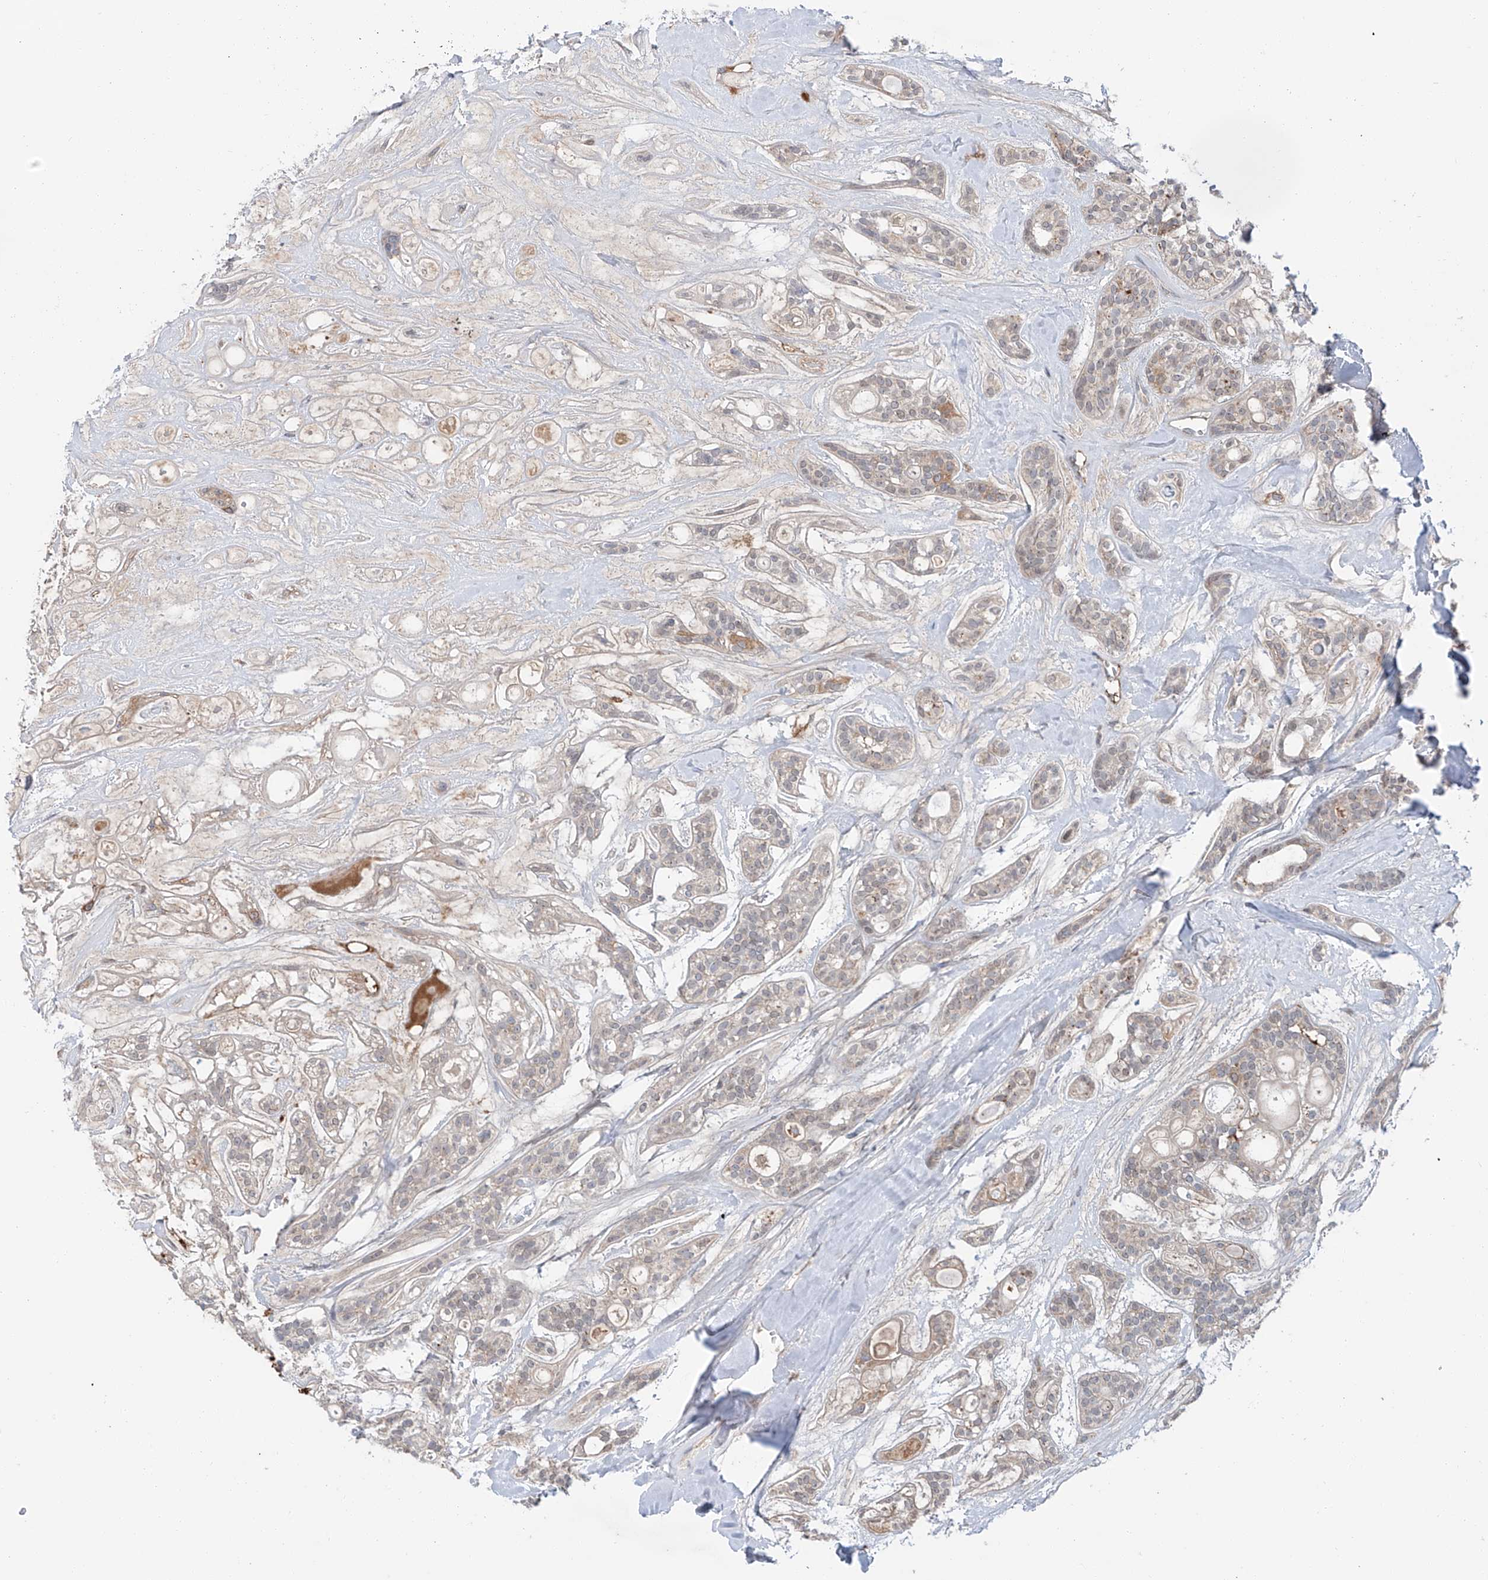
{"staining": {"intensity": "weak", "quantity": "<25%", "location": "cytoplasmic/membranous"}, "tissue": "head and neck cancer", "cell_type": "Tumor cells", "image_type": "cancer", "snomed": [{"axis": "morphology", "description": "Adenocarcinoma, NOS"}, {"axis": "topography", "description": "Head-Neck"}], "caption": "Human head and neck adenocarcinoma stained for a protein using immunohistochemistry shows no expression in tumor cells.", "gene": "SIX4", "patient": {"sex": "male", "age": 66}}